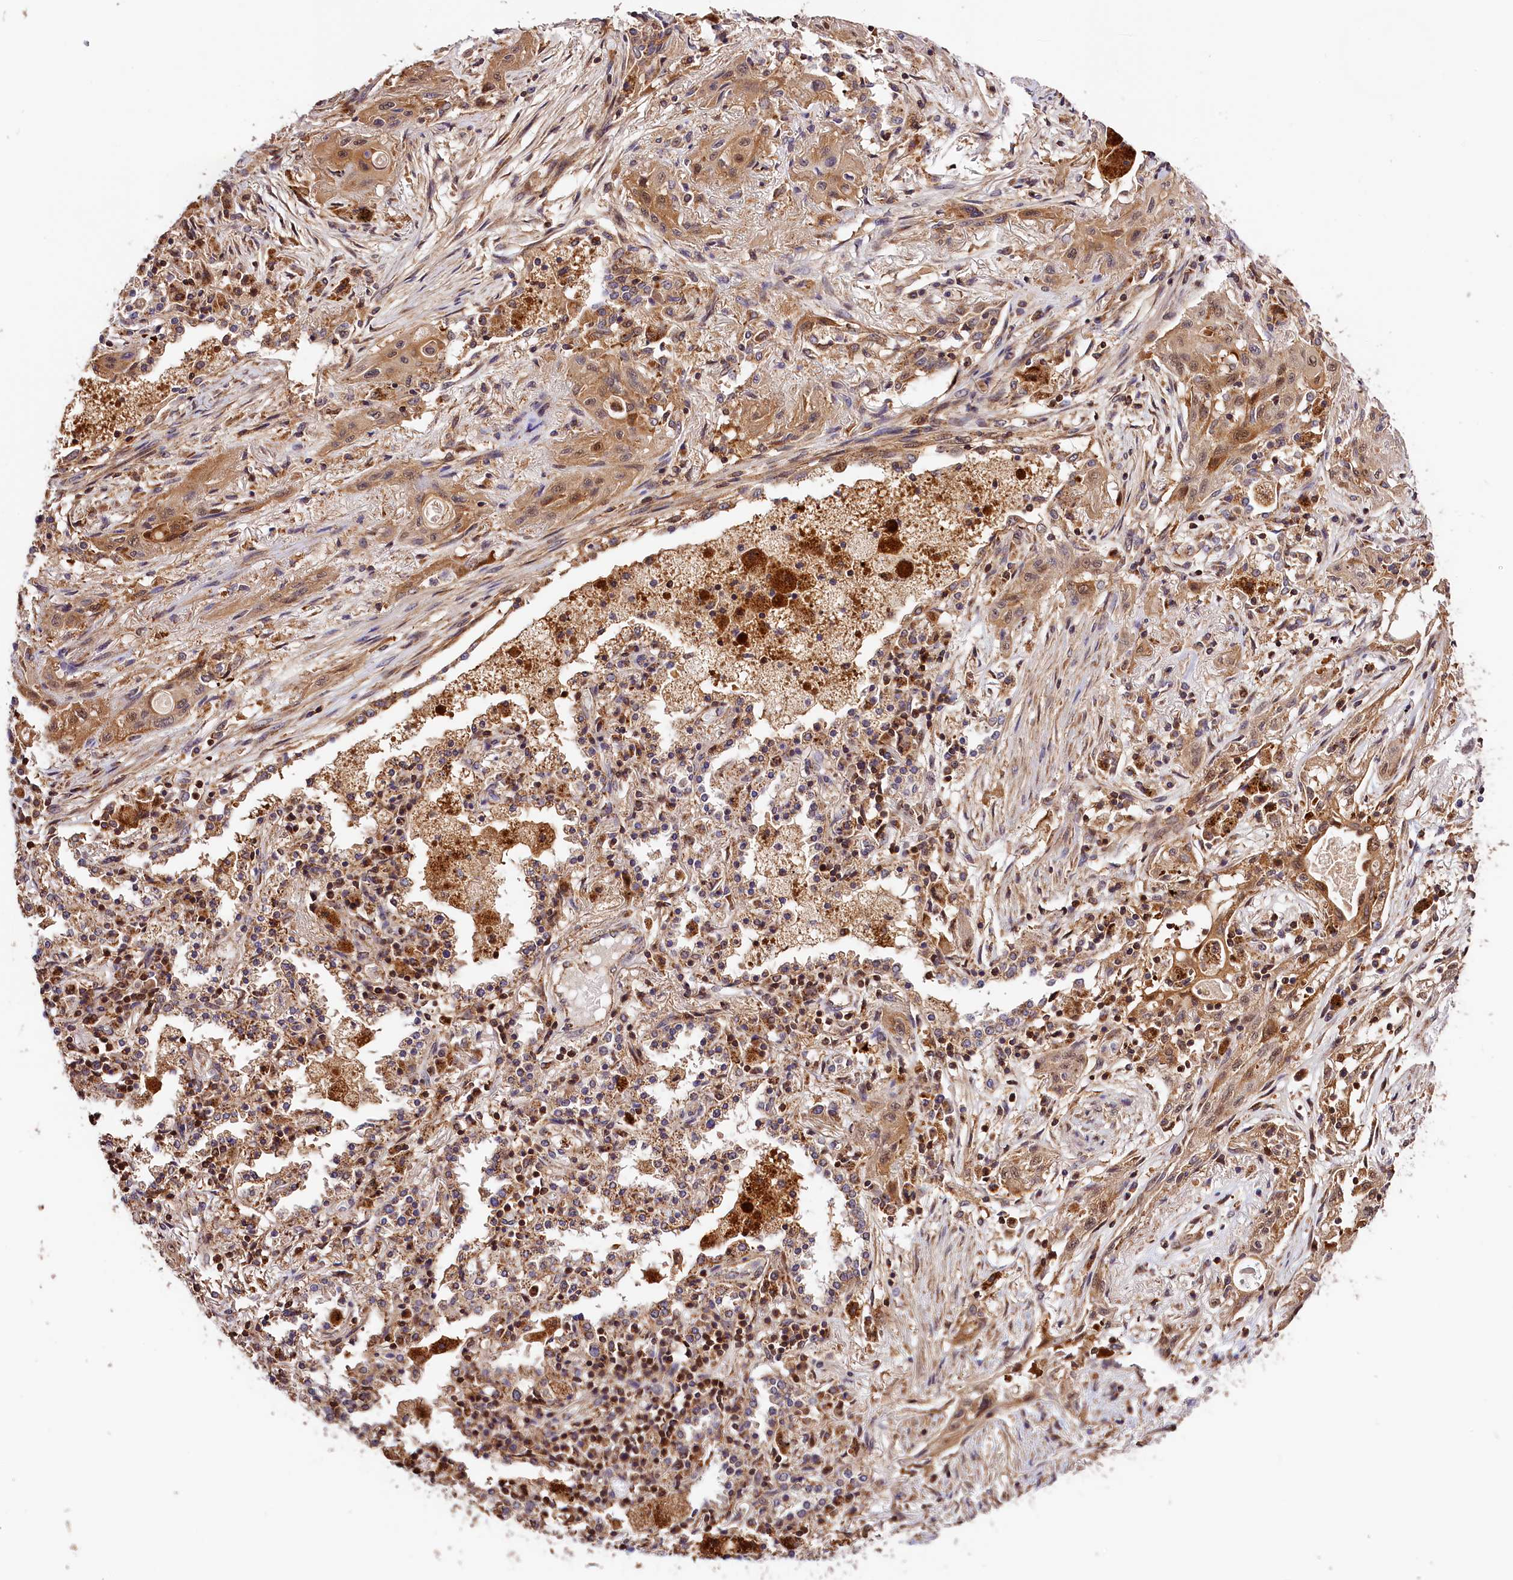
{"staining": {"intensity": "moderate", "quantity": ">75%", "location": "cytoplasmic/membranous"}, "tissue": "lung cancer", "cell_type": "Tumor cells", "image_type": "cancer", "snomed": [{"axis": "morphology", "description": "Squamous cell carcinoma, NOS"}, {"axis": "topography", "description": "Lung"}], "caption": "Protein positivity by immunohistochemistry (IHC) reveals moderate cytoplasmic/membranous expression in about >75% of tumor cells in squamous cell carcinoma (lung).", "gene": "KPTN", "patient": {"sex": "female", "age": 47}}